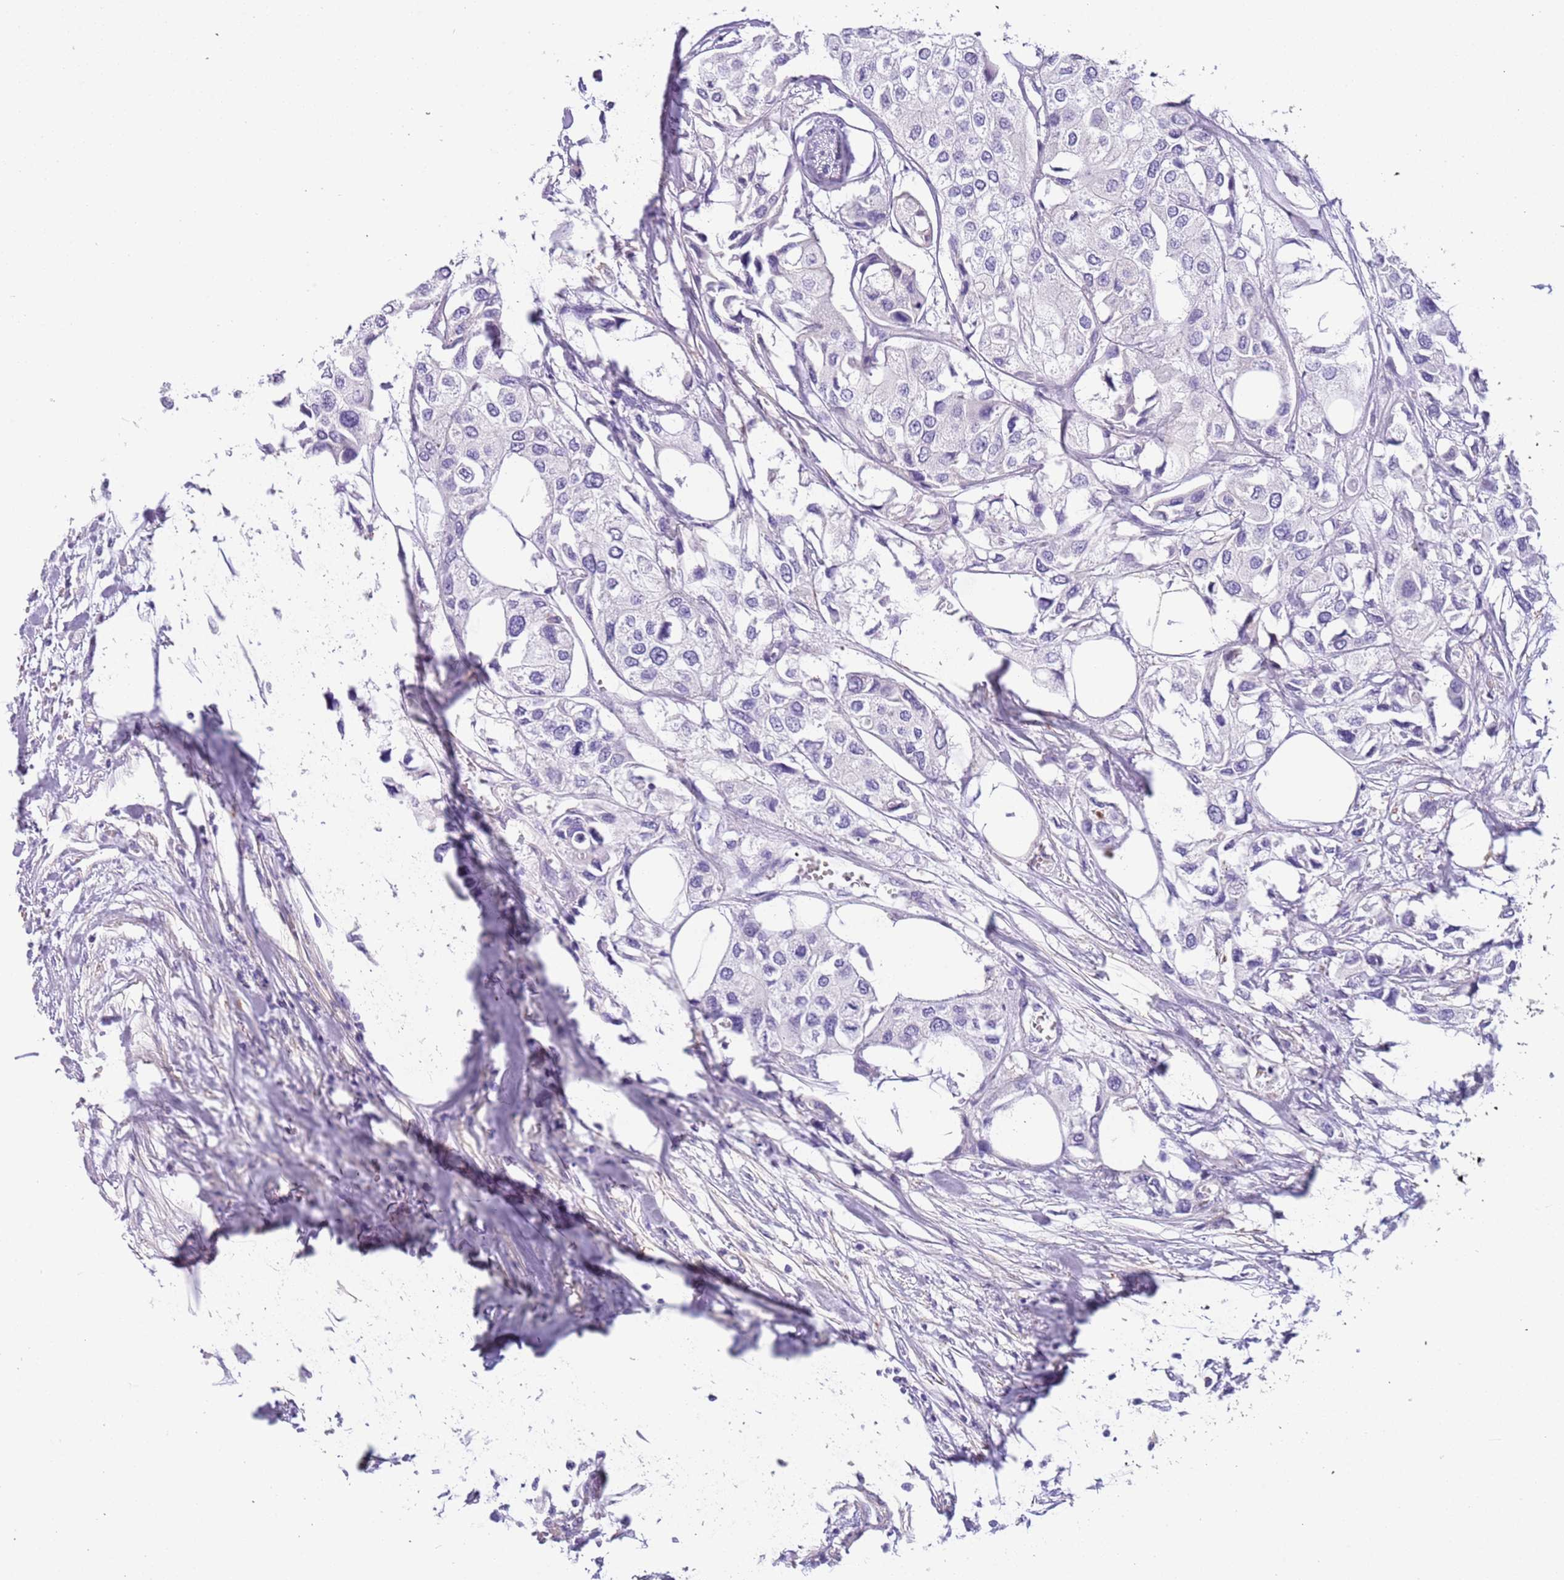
{"staining": {"intensity": "negative", "quantity": "none", "location": "none"}, "tissue": "urothelial cancer", "cell_type": "Tumor cells", "image_type": "cancer", "snomed": [{"axis": "morphology", "description": "Urothelial carcinoma, High grade"}, {"axis": "topography", "description": "Urinary bladder"}], "caption": "High magnification brightfield microscopy of urothelial cancer stained with DAB (brown) and counterstained with hematoxylin (blue): tumor cells show no significant positivity.", "gene": "PCGF2", "patient": {"sex": "male", "age": 64}}